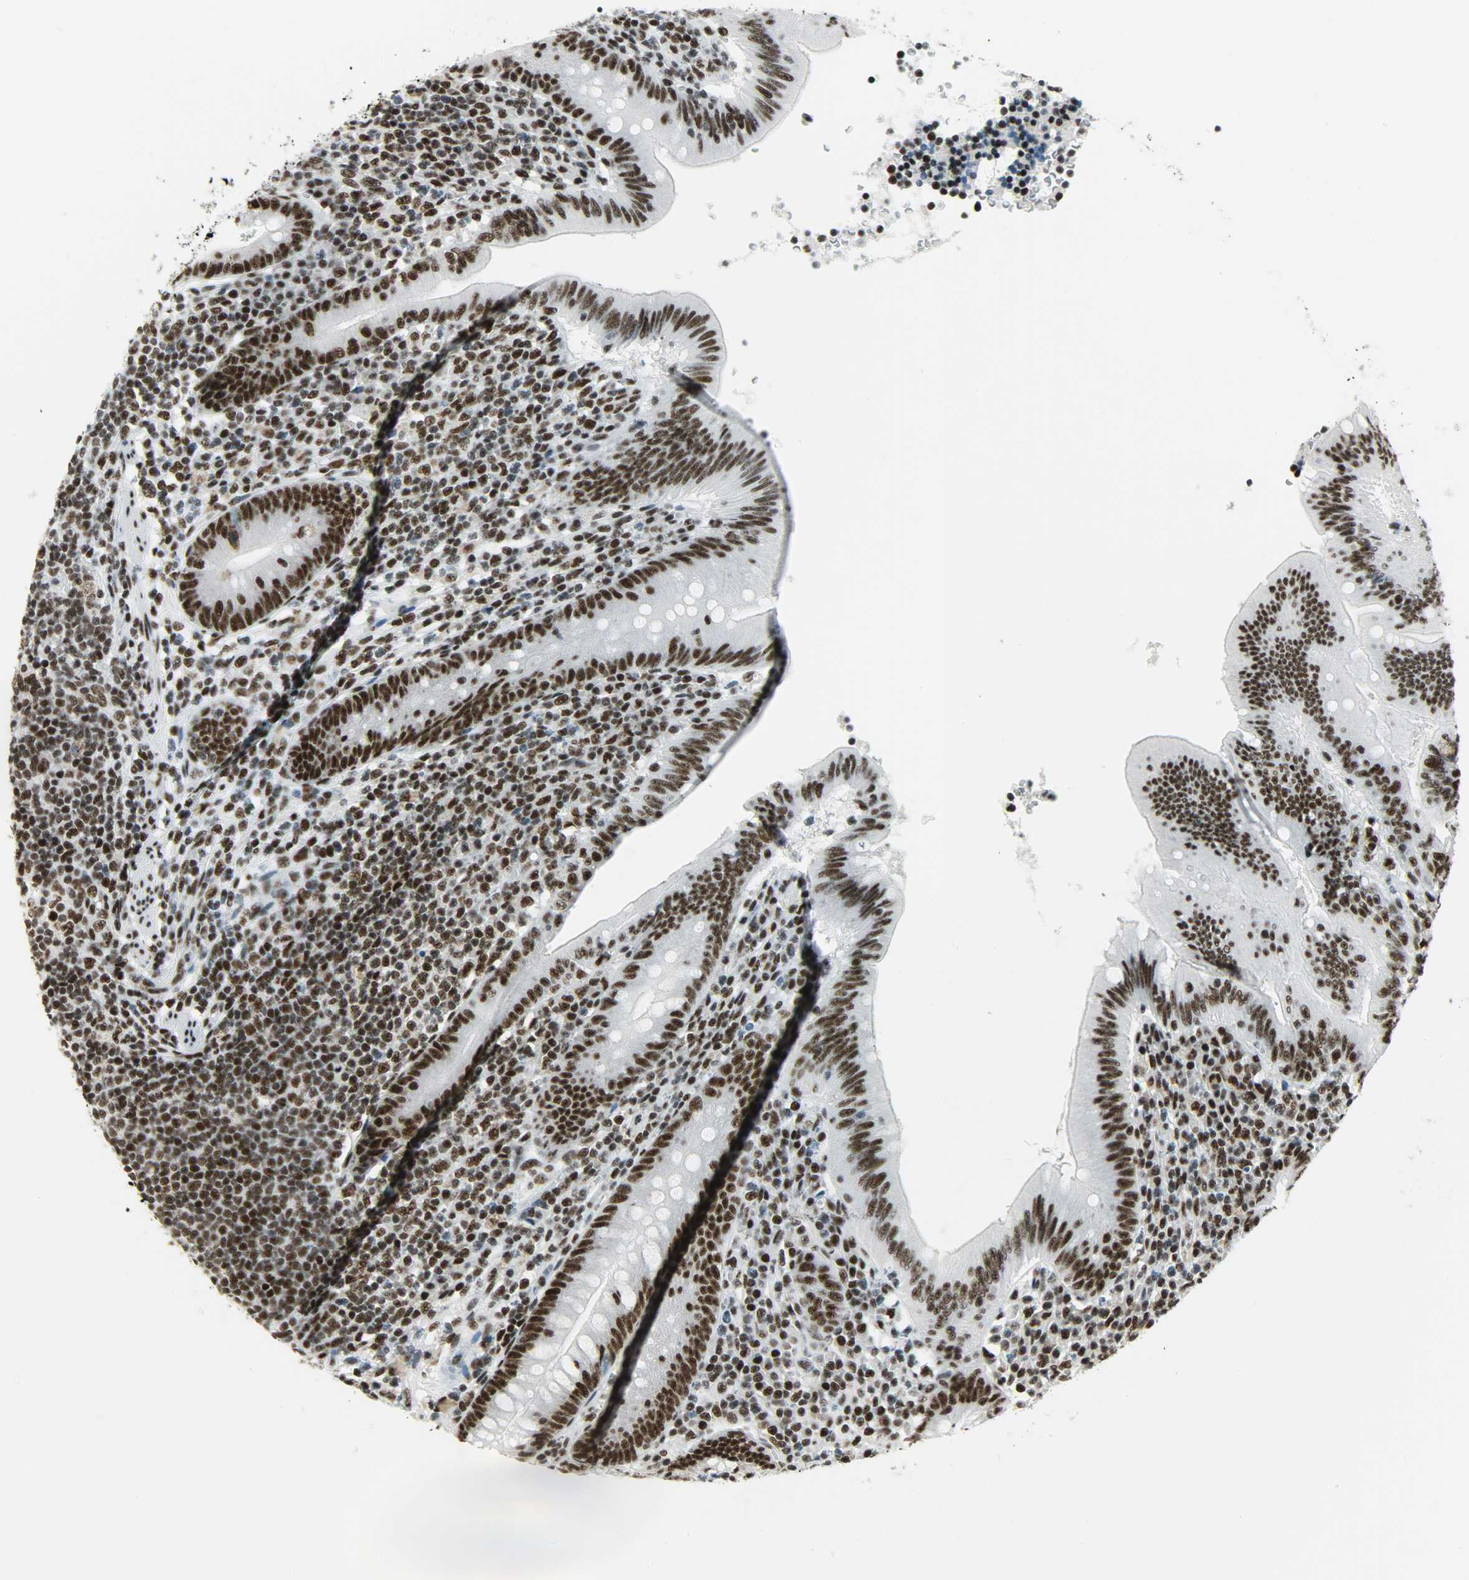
{"staining": {"intensity": "strong", "quantity": ">75%", "location": "nuclear"}, "tissue": "appendix", "cell_type": "Glandular cells", "image_type": "normal", "snomed": [{"axis": "morphology", "description": "Normal tissue, NOS"}, {"axis": "morphology", "description": "Inflammation, NOS"}, {"axis": "topography", "description": "Appendix"}], "caption": "Immunohistochemical staining of unremarkable human appendix demonstrates strong nuclear protein expression in approximately >75% of glandular cells.", "gene": "SNRPA", "patient": {"sex": "male", "age": 46}}